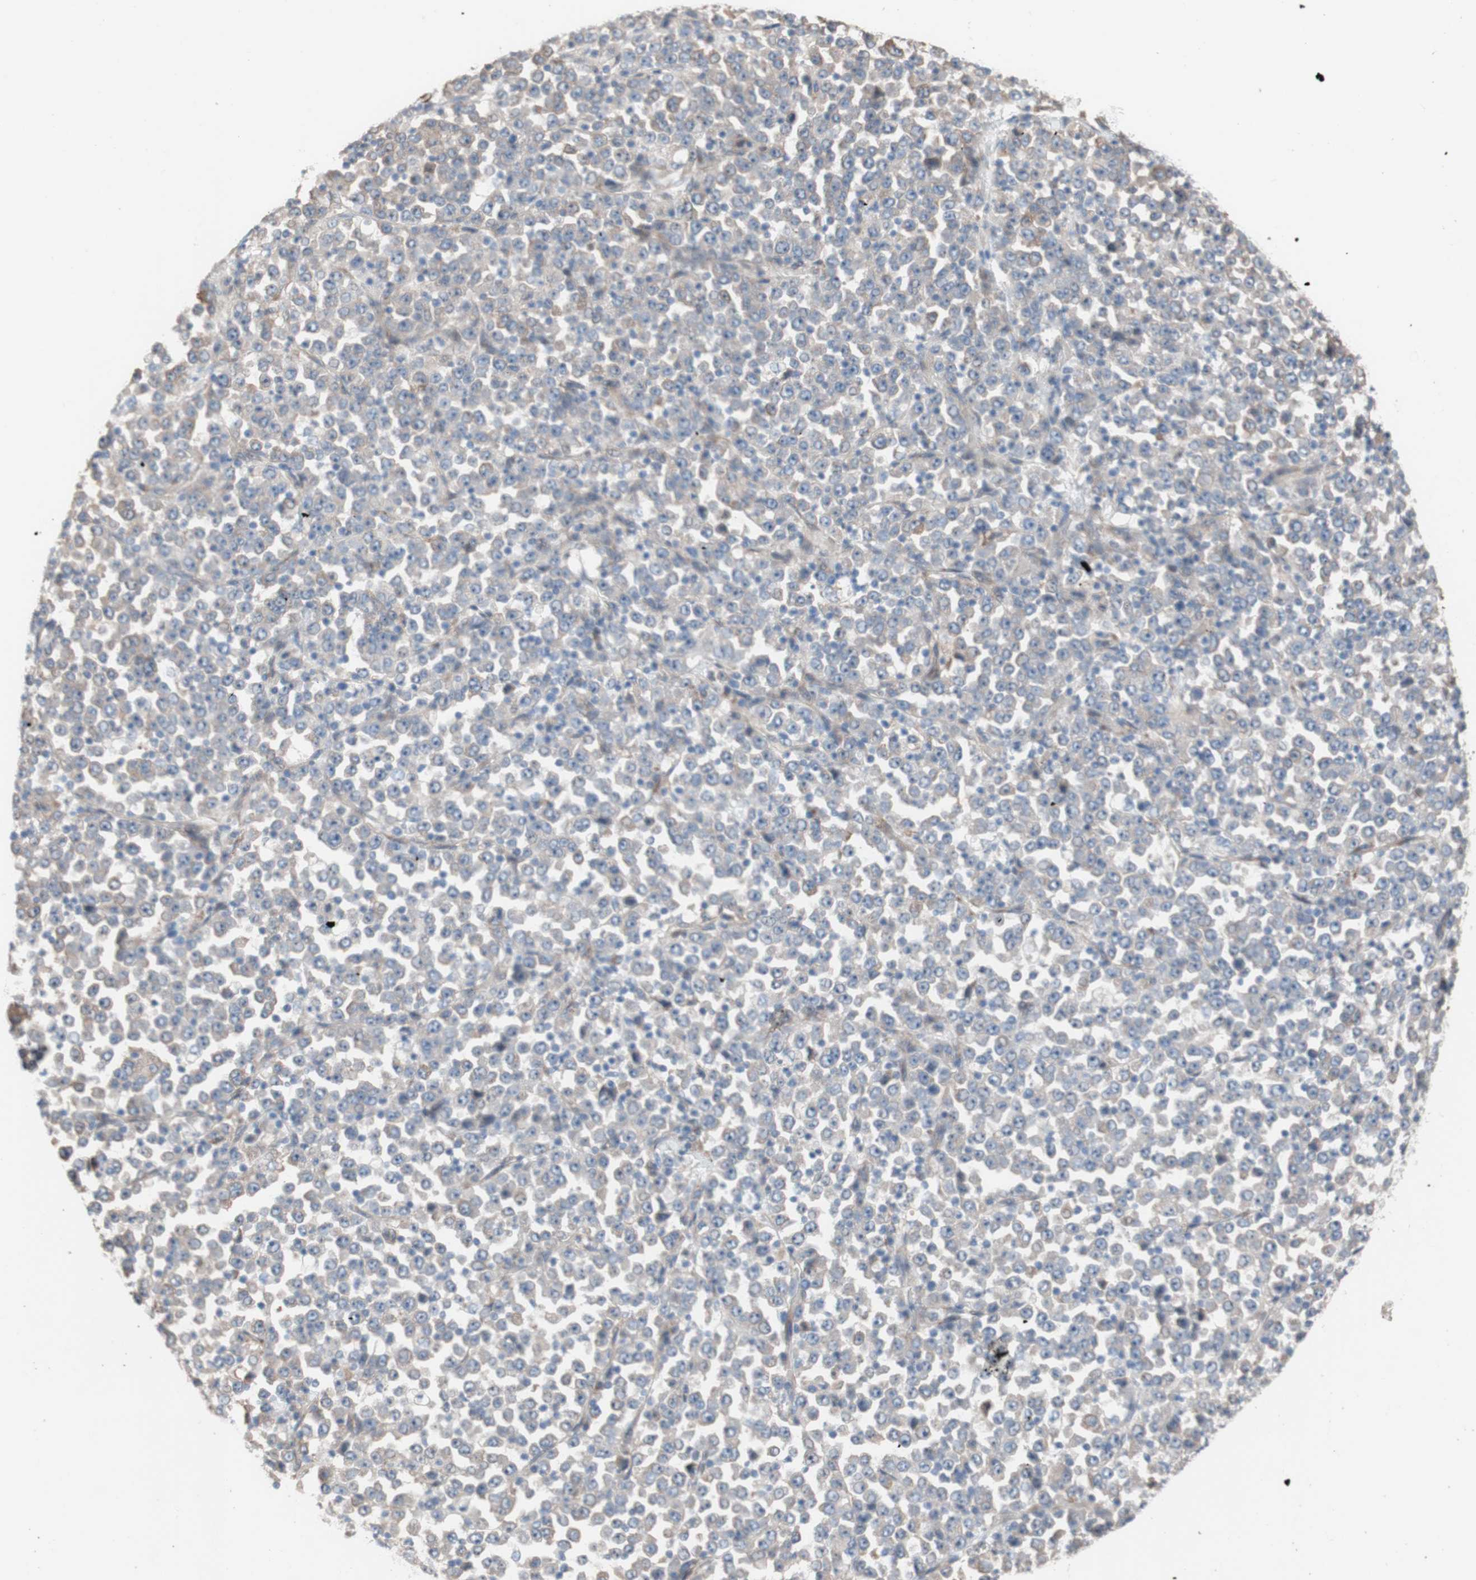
{"staining": {"intensity": "weak", "quantity": ">75%", "location": "cytoplasmic/membranous"}, "tissue": "stomach cancer", "cell_type": "Tumor cells", "image_type": "cancer", "snomed": [{"axis": "morphology", "description": "Normal tissue, NOS"}, {"axis": "morphology", "description": "Adenocarcinoma, NOS"}, {"axis": "topography", "description": "Stomach, upper"}, {"axis": "topography", "description": "Stomach"}], "caption": "This histopathology image exhibits immunohistochemistry (IHC) staining of stomach adenocarcinoma, with low weak cytoplasmic/membranous expression in approximately >75% of tumor cells.", "gene": "CNN3", "patient": {"sex": "male", "age": 59}}